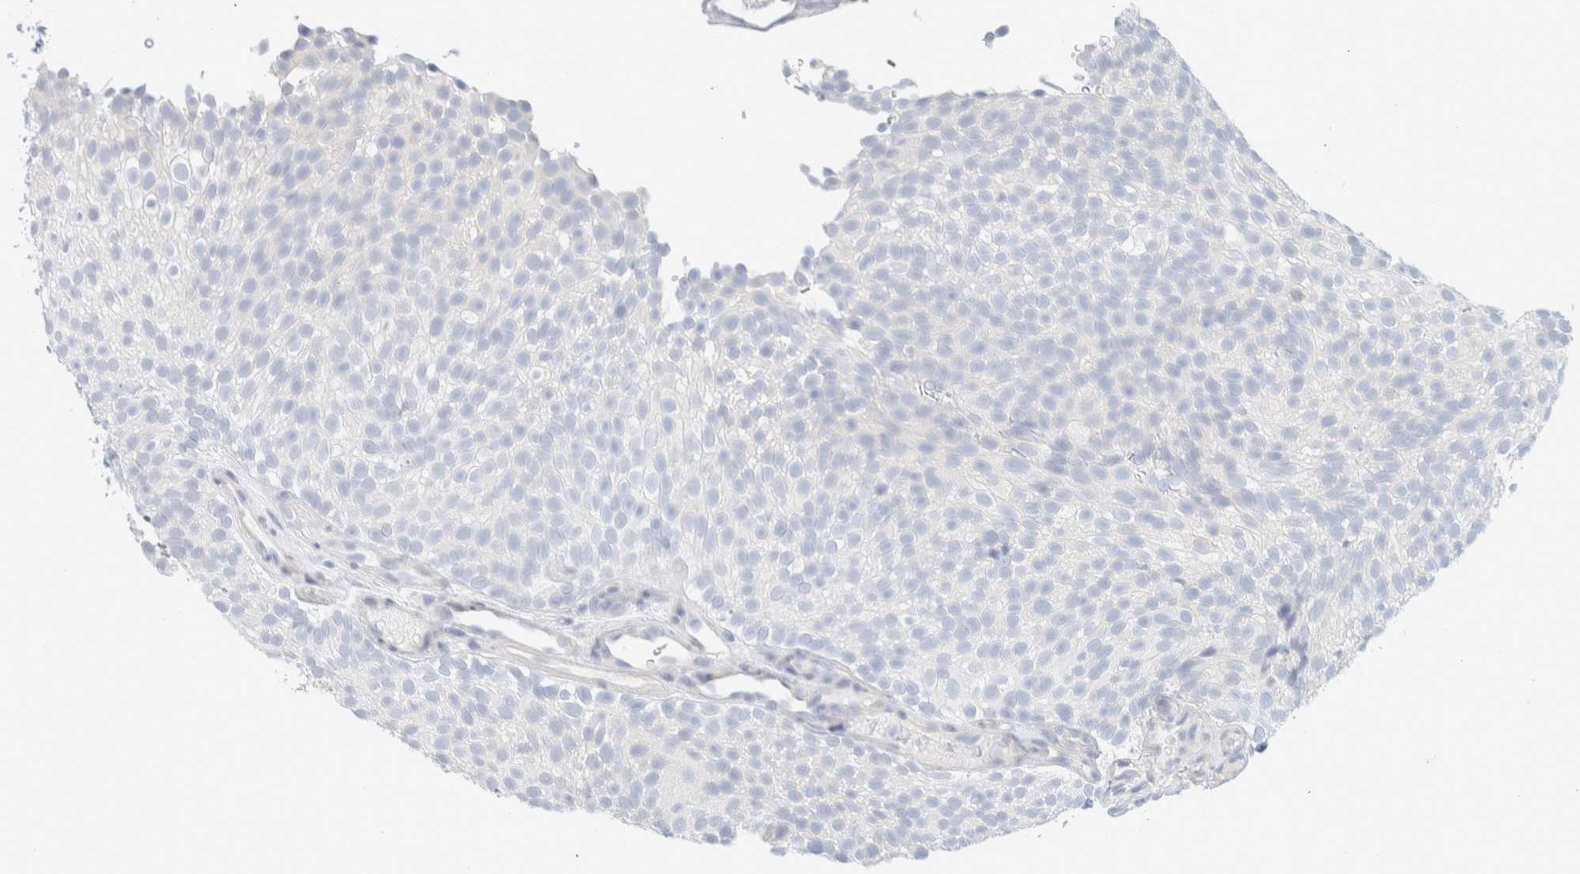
{"staining": {"intensity": "negative", "quantity": "none", "location": "none"}, "tissue": "urothelial cancer", "cell_type": "Tumor cells", "image_type": "cancer", "snomed": [{"axis": "morphology", "description": "Urothelial carcinoma, Low grade"}, {"axis": "topography", "description": "Urinary bladder"}], "caption": "Human low-grade urothelial carcinoma stained for a protein using IHC demonstrates no staining in tumor cells.", "gene": "ATCAY", "patient": {"sex": "male", "age": 78}}